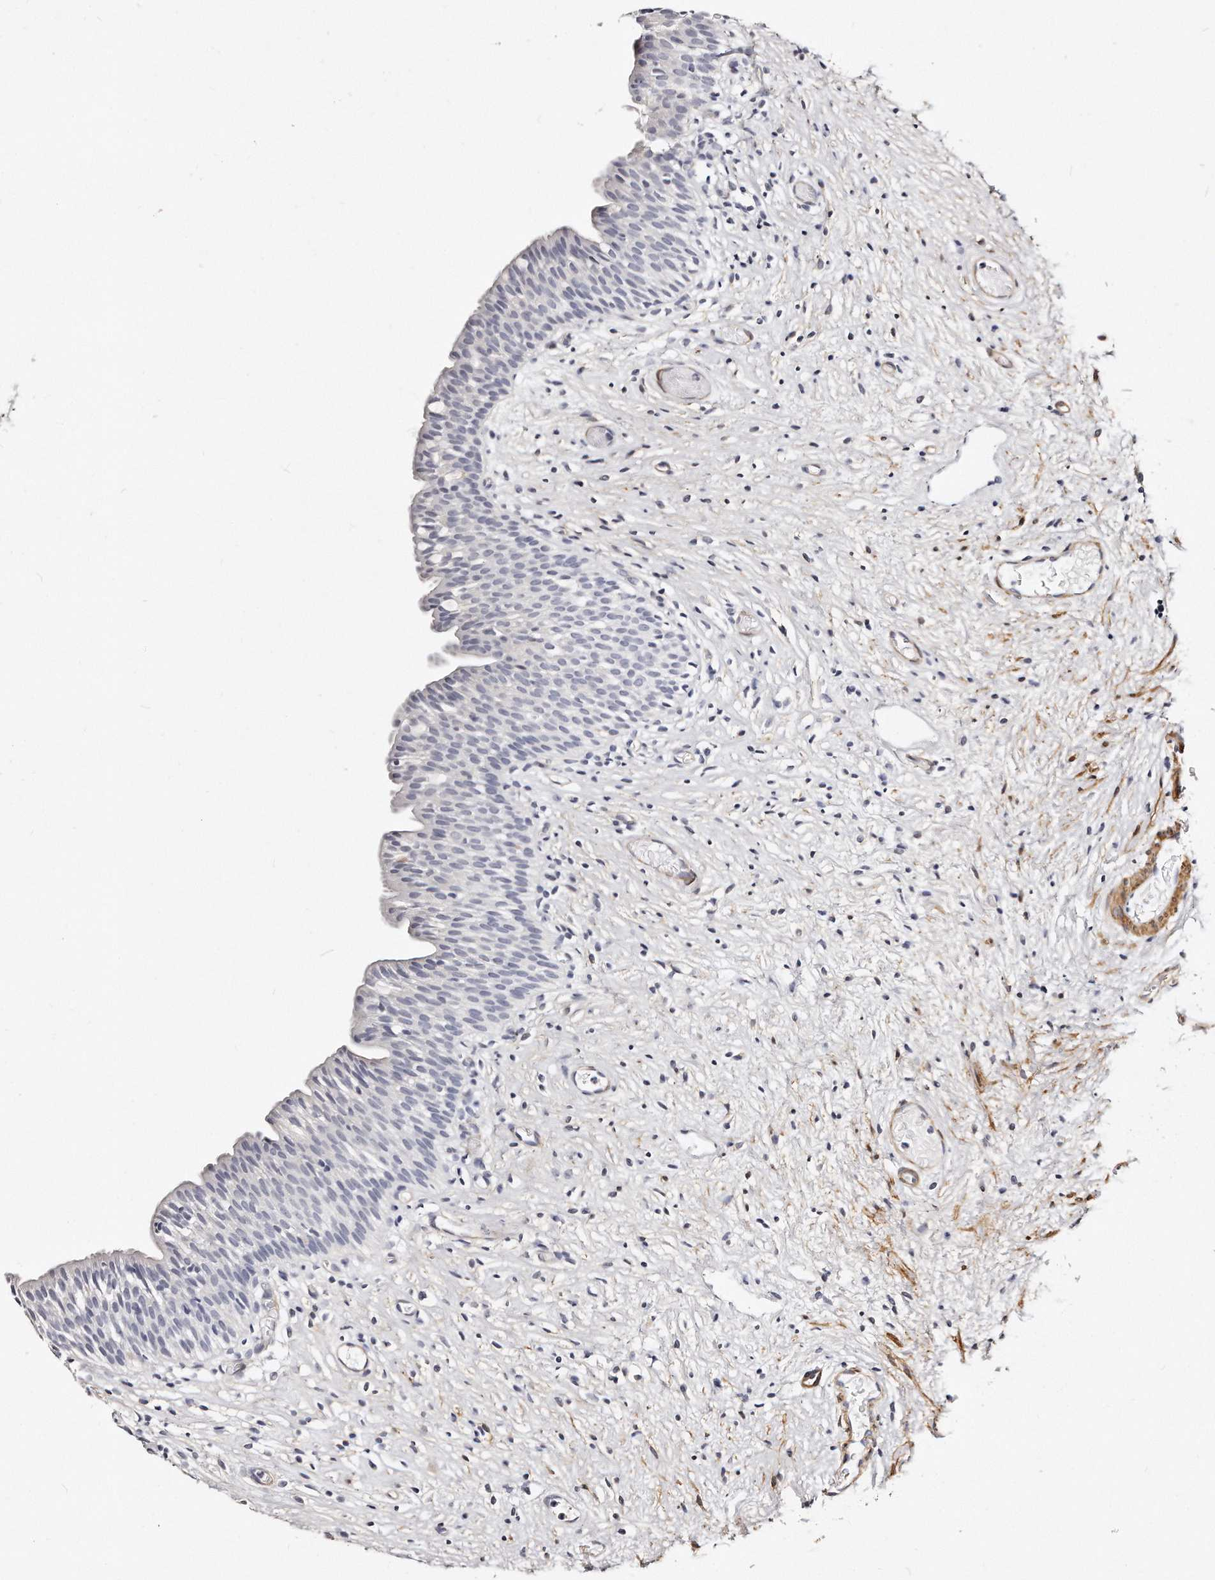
{"staining": {"intensity": "negative", "quantity": "none", "location": "none"}, "tissue": "urinary bladder", "cell_type": "Urothelial cells", "image_type": "normal", "snomed": [{"axis": "morphology", "description": "Transitional cell carcinoma in-situ"}, {"axis": "topography", "description": "Urinary bladder"}], "caption": "There is no significant expression in urothelial cells of urinary bladder. The staining is performed using DAB brown chromogen with nuclei counter-stained in using hematoxylin.", "gene": "LMOD1", "patient": {"sex": "male", "age": 74}}